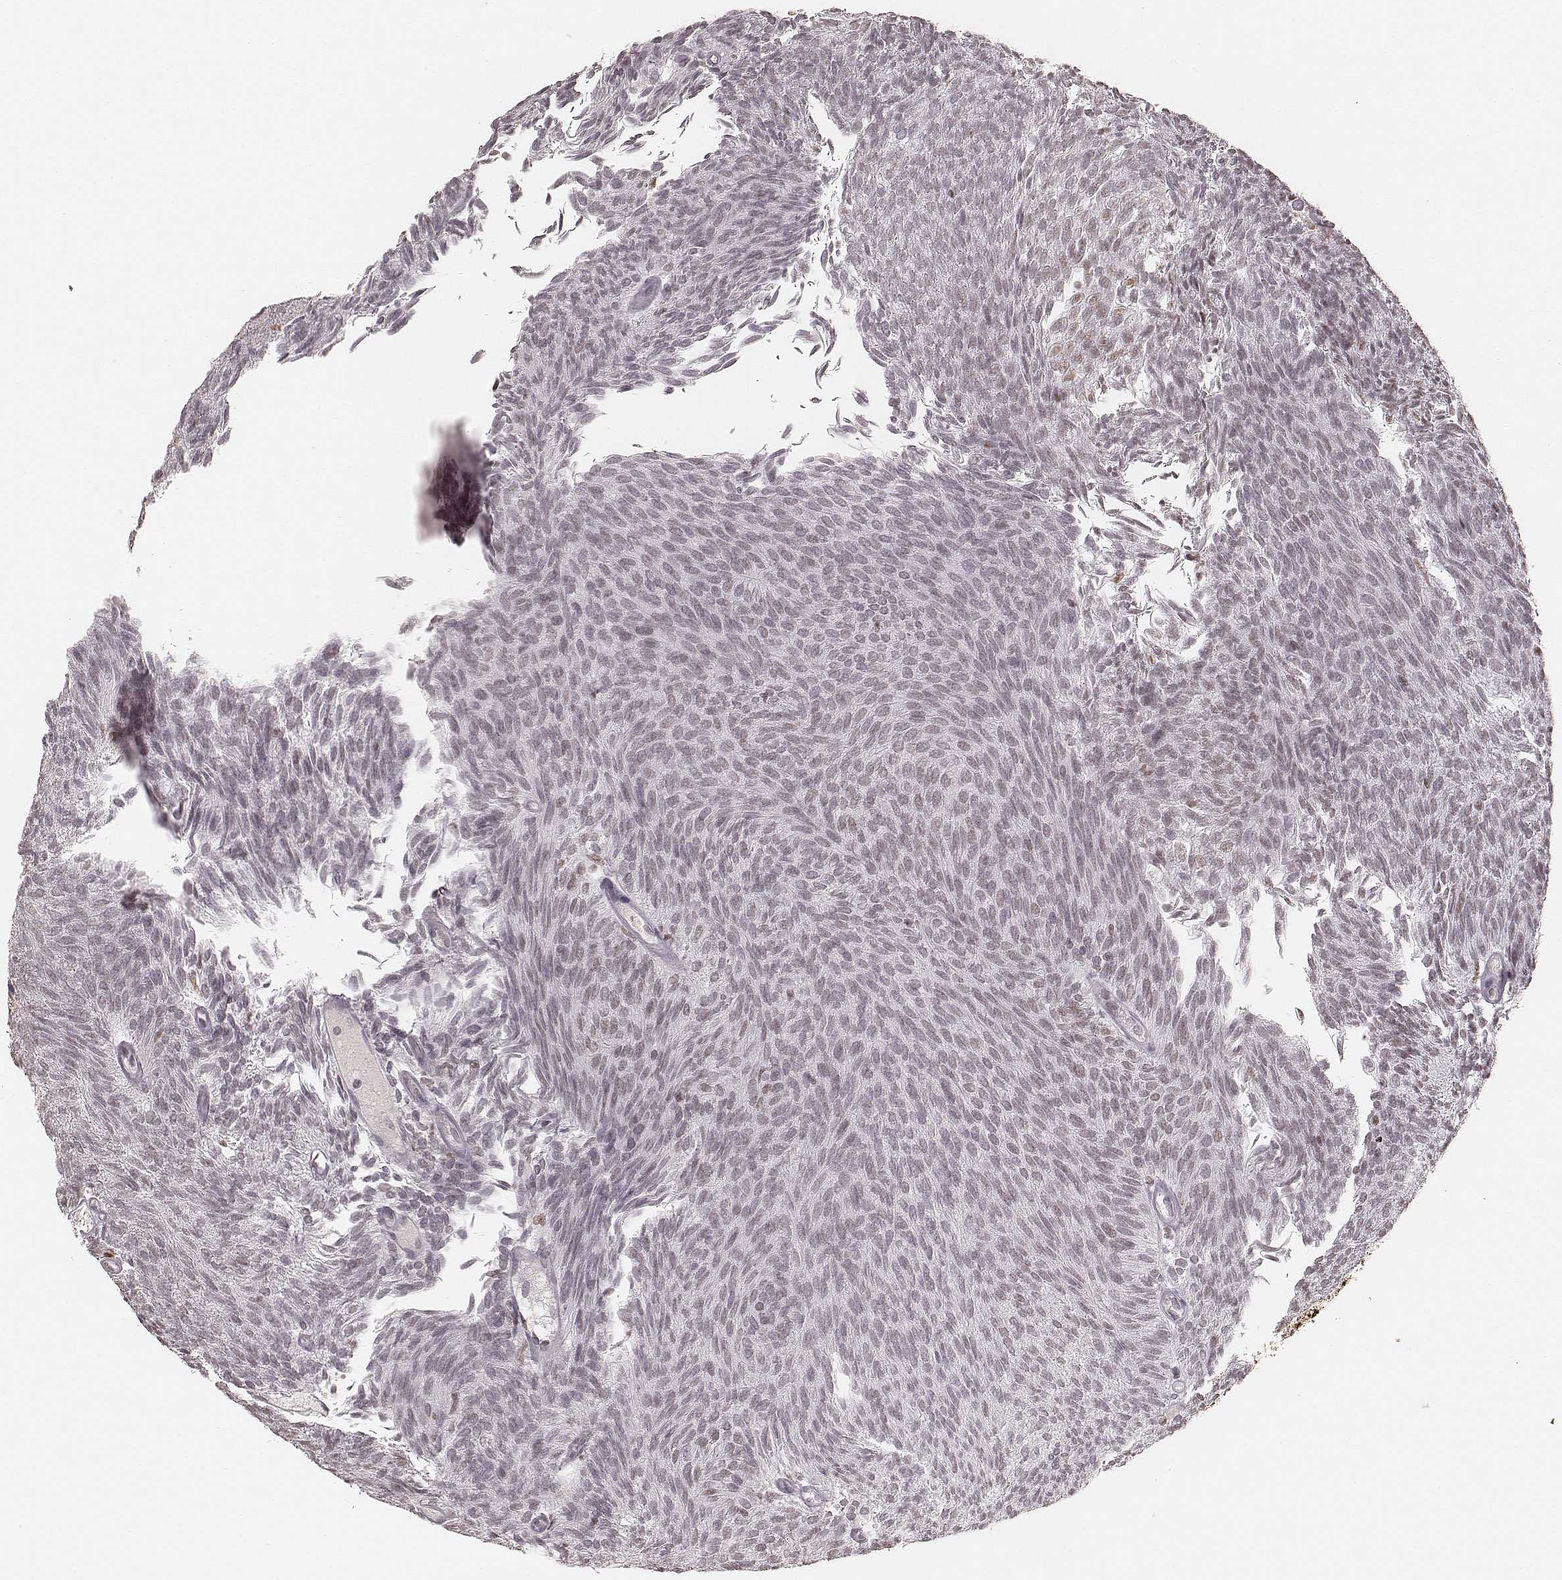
{"staining": {"intensity": "negative", "quantity": "none", "location": "none"}, "tissue": "urothelial cancer", "cell_type": "Tumor cells", "image_type": "cancer", "snomed": [{"axis": "morphology", "description": "Urothelial carcinoma, Low grade"}, {"axis": "topography", "description": "Urinary bladder"}], "caption": "Immunohistochemical staining of human urothelial carcinoma (low-grade) exhibits no significant positivity in tumor cells.", "gene": "PARP1", "patient": {"sex": "male", "age": 77}}